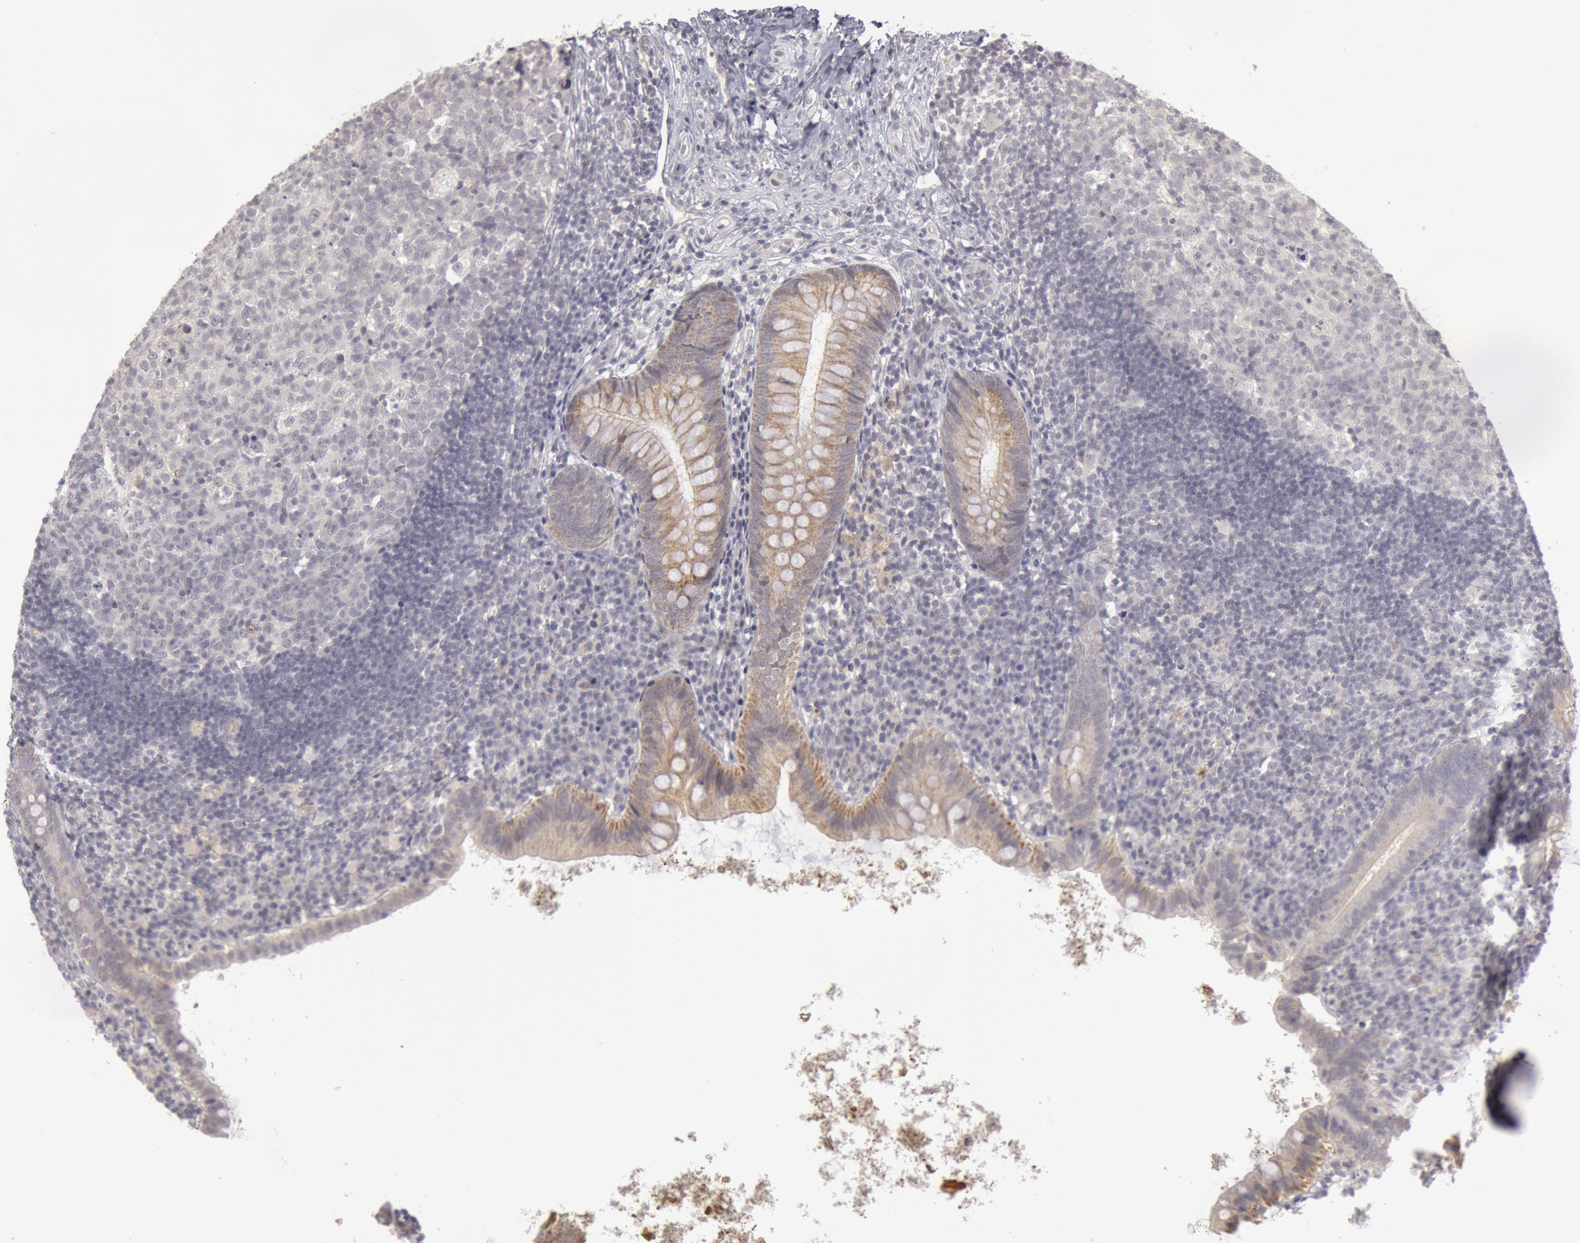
{"staining": {"intensity": "moderate", "quantity": ">75%", "location": "cytoplasmic/membranous"}, "tissue": "appendix", "cell_type": "Glandular cells", "image_type": "normal", "snomed": [{"axis": "morphology", "description": "Normal tissue, NOS"}, {"axis": "topography", "description": "Appendix"}], "caption": "Immunohistochemistry of unremarkable human appendix displays medium levels of moderate cytoplasmic/membranous staining in about >75% of glandular cells. (brown staining indicates protein expression, while blue staining denotes nuclei).", "gene": "JOSD1", "patient": {"sex": "female", "age": 9}}